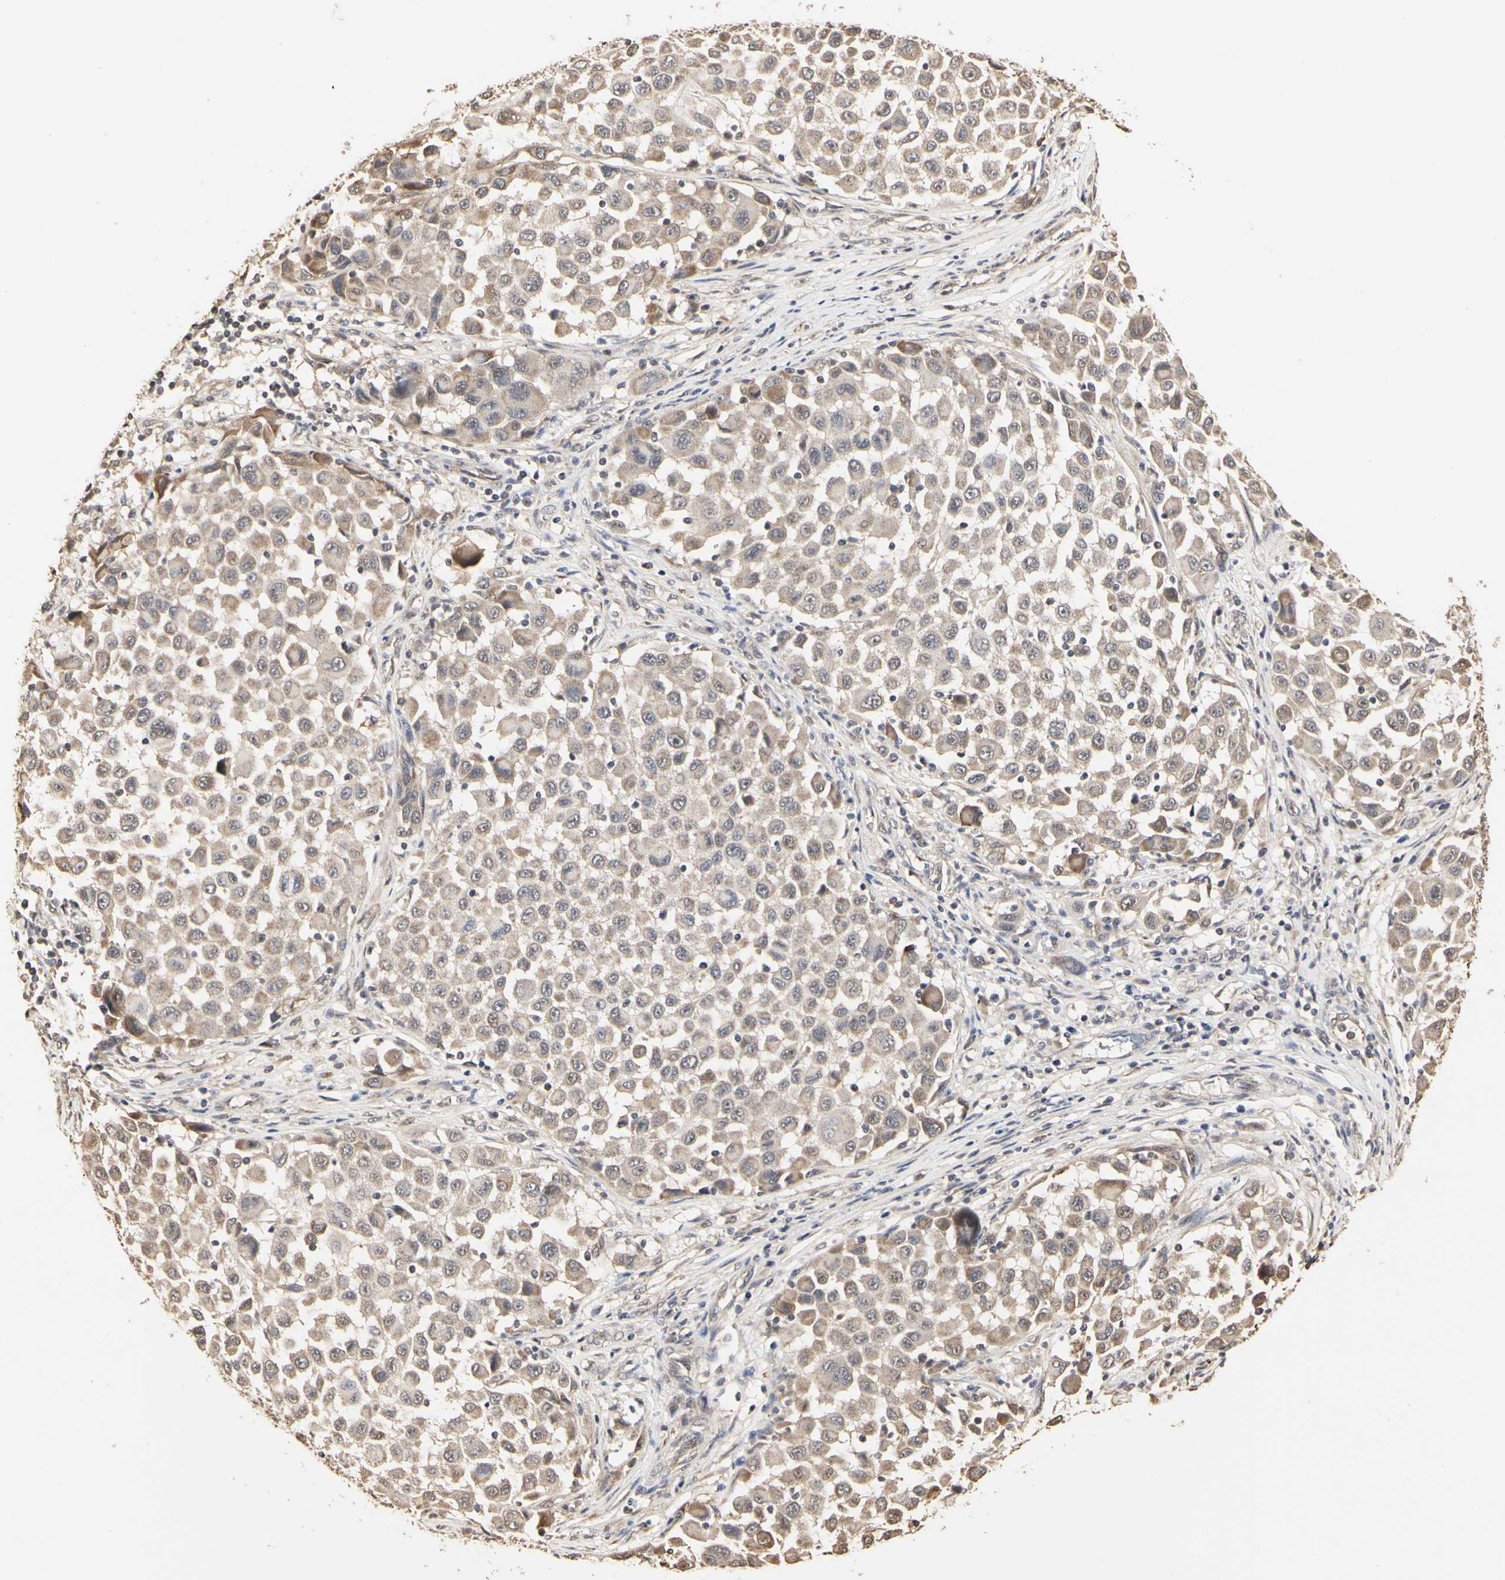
{"staining": {"intensity": "weak", "quantity": ">75%", "location": "cytoplasmic/membranous"}, "tissue": "melanoma", "cell_type": "Tumor cells", "image_type": "cancer", "snomed": [{"axis": "morphology", "description": "Malignant melanoma, Metastatic site"}, {"axis": "topography", "description": "Lymph node"}], "caption": "Immunohistochemistry staining of malignant melanoma (metastatic site), which displays low levels of weak cytoplasmic/membranous expression in about >75% of tumor cells indicating weak cytoplasmic/membranous protein expression. The staining was performed using DAB (brown) for protein detection and nuclei were counterstained in hematoxylin (blue).", "gene": "TAOK1", "patient": {"sex": "male", "age": 61}}